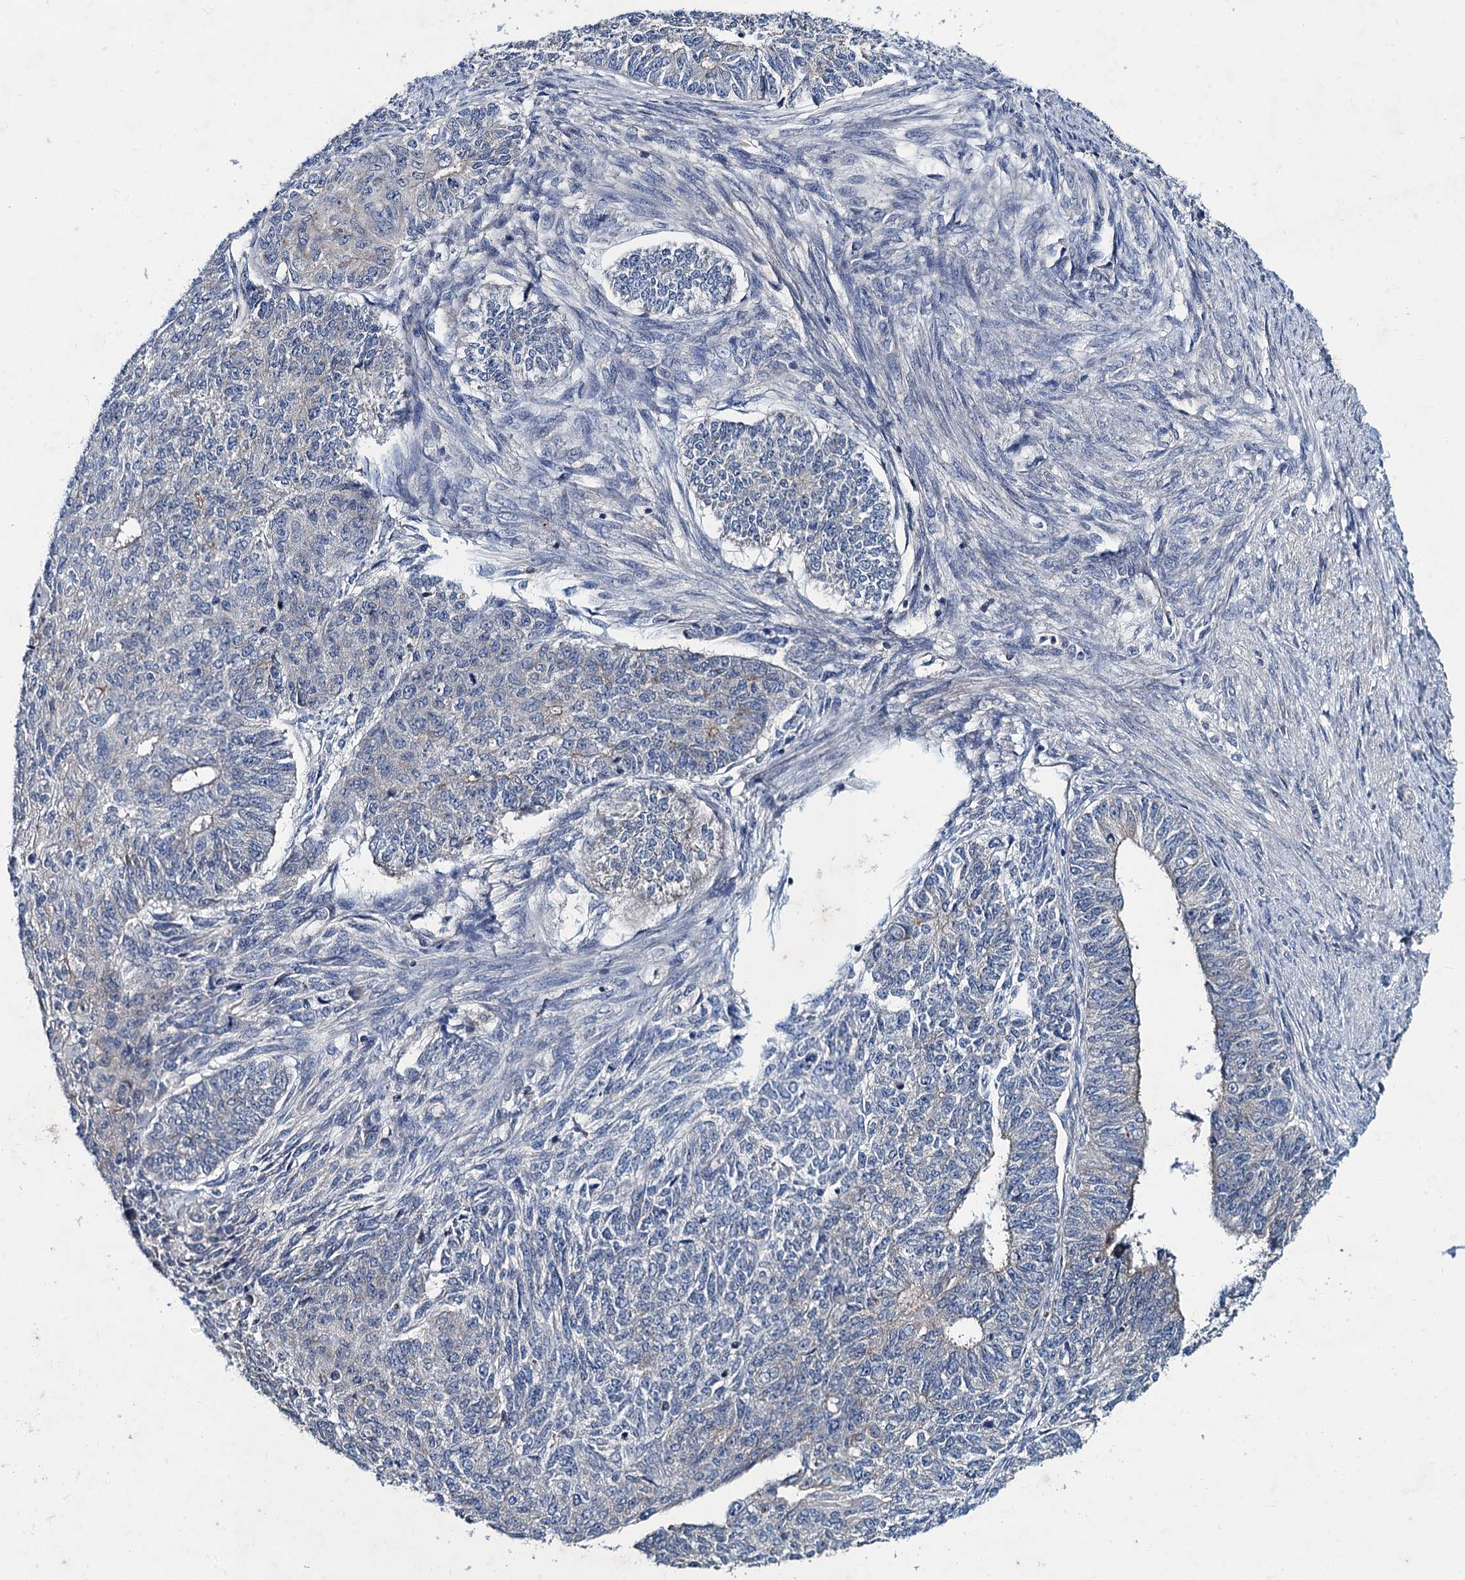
{"staining": {"intensity": "negative", "quantity": "none", "location": "none"}, "tissue": "endometrial cancer", "cell_type": "Tumor cells", "image_type": "cancer", "snomed": [{"axis": "morphology", "description": "Adenocarcinoma, NOS"}, {"axis": "topography", "description": "Endometrium"}], "caption": "An IHC micrograph of endometrial adenocarcinoma is shown. There is no staining in tumor cells of endometrial adenocarcinoma.", "gene": "SNAP29", "patient": {"sex": "female", "age": 32}}